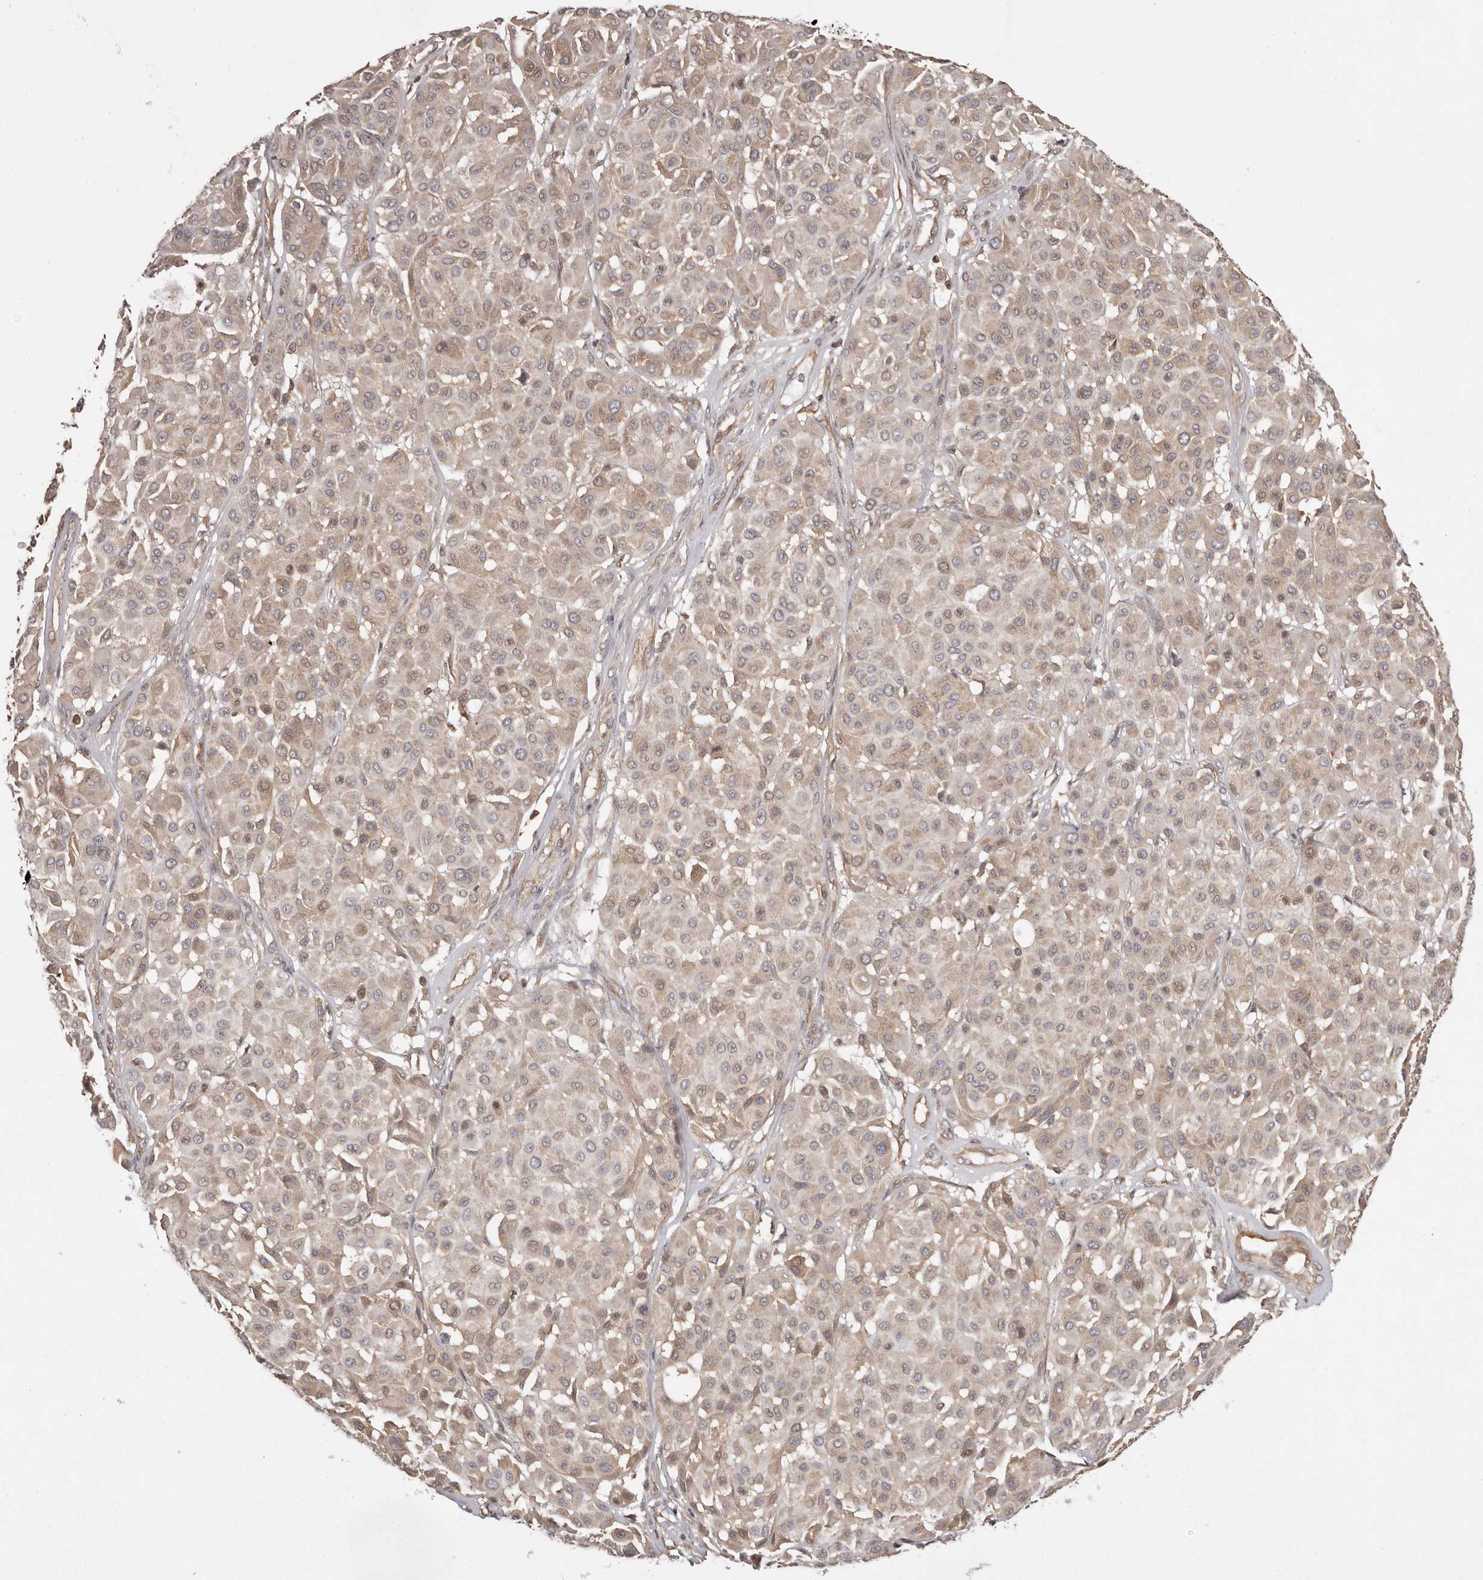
{"staining": {"intensity": "weak", "quantity": "25%-75%", "location": "cytoplasmic/membranous"}, "tissue": "melanoma", "cell_type": "Tumor cells", "image_type": "cancer", "snomed": [{"axis": "morphology", "description": "Malignant melanoma, Metastatic site"}, {"axis": "topography", "description": "Soft tissue"}], "caption": "DAB (3,3'-diaminobenzidine) immunohistochemical staining of malignant melanoma (metastatic site) demonstrates weak cytoplasmic/membranous protein staining in about 25%-75% of tumor cells. Immunohistochemistry (ihc) stains the protein in brown and the nuclei are stained blue.", "gene": "NFKBIA", "patient": {"sex": "male", "age": 41}}